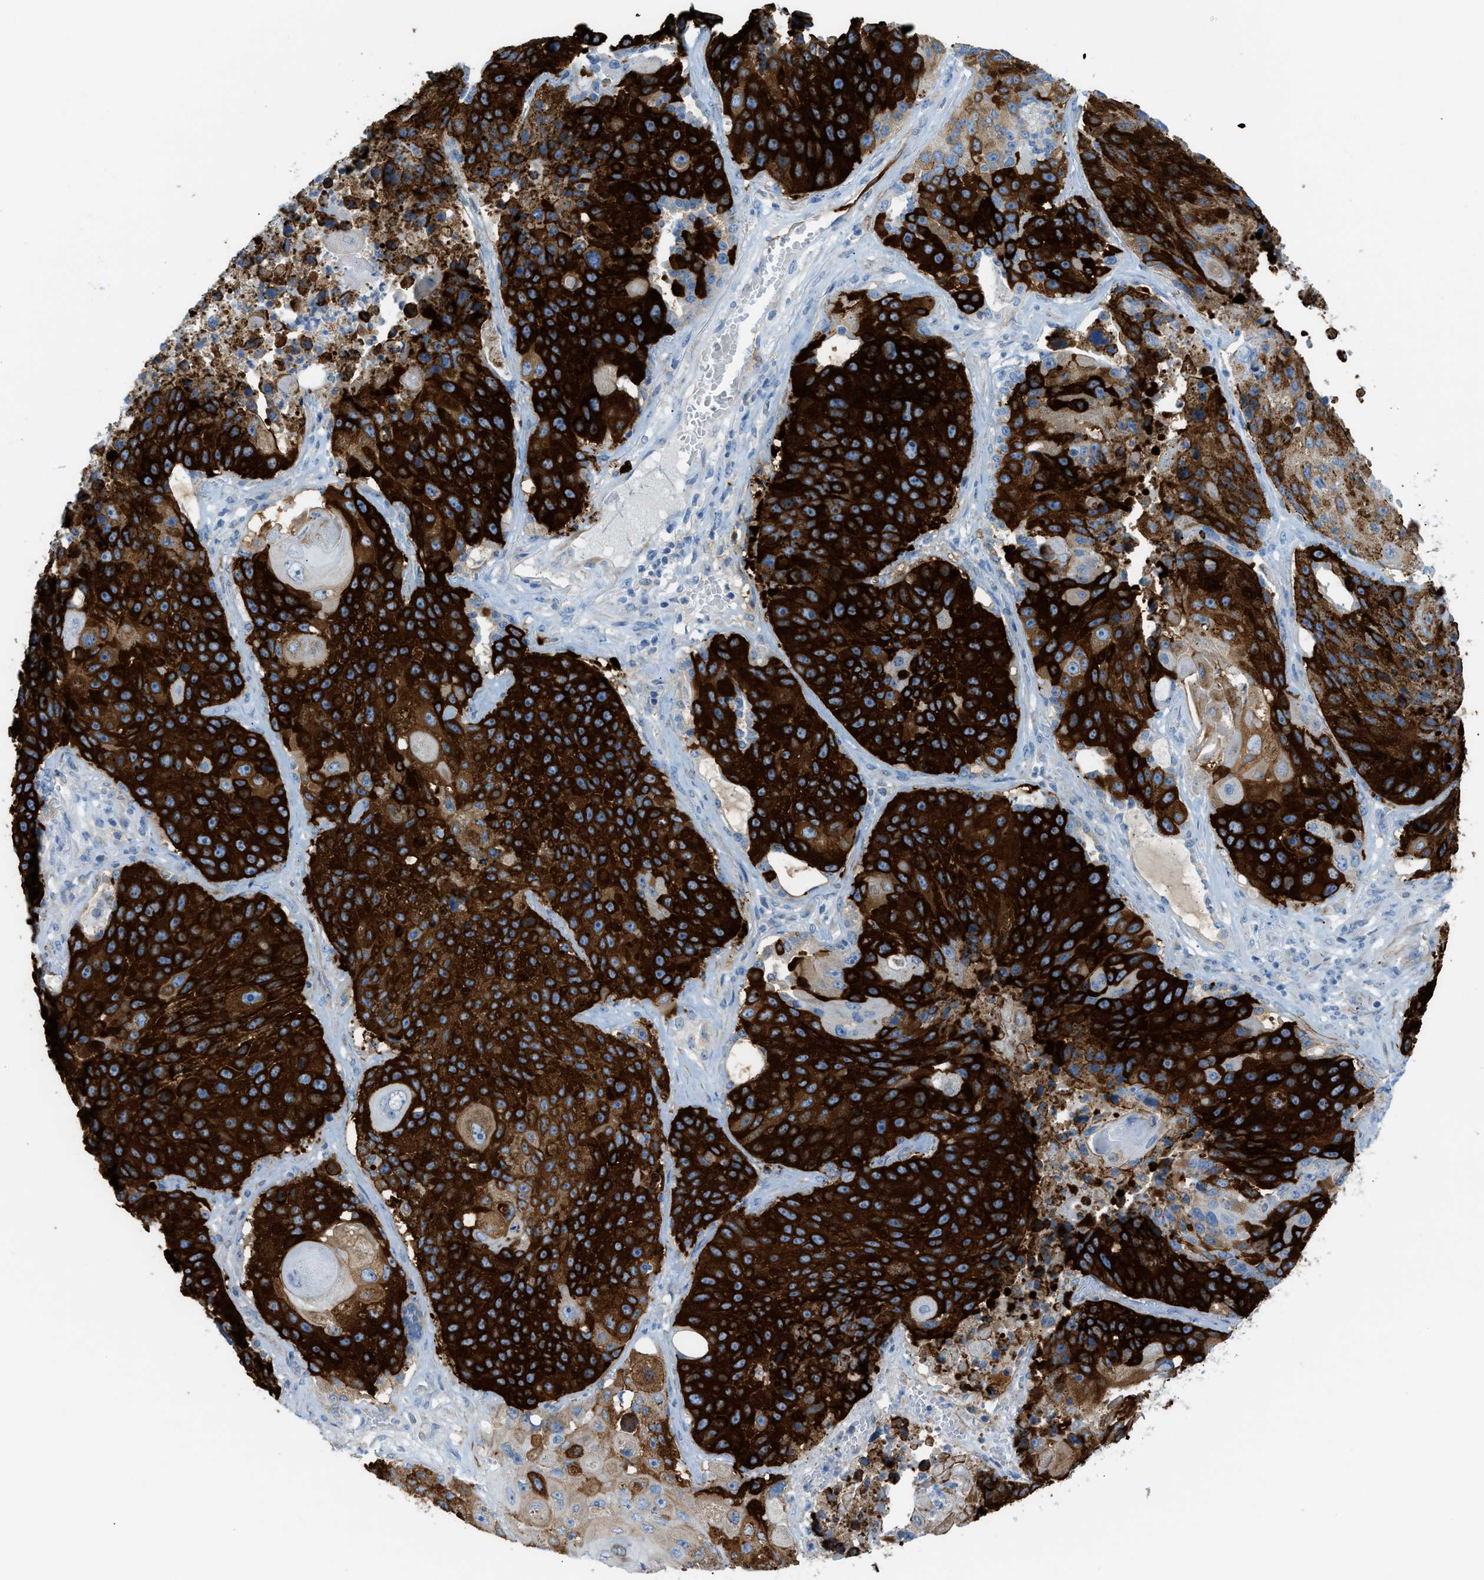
{"staining": {"intensity": "strong", "quantity": "25%-75%", "location": "cytoplasmic/membranous"}, "tissue": "lung cancer", "cell_type": "Tumor cells", "image_type": "cancer", "snomed": [{"axis": "morphology", "description": "Squamous cell carcinoma, NOS"}, {"axis": "topography", "description": "Lung"}], "caption": "High-power microscopy captured an IHC image of lung cancer, revealing strong cytoplasmic/membranous expression in approximately 25%-75% of tumor cells. (IHC, brightfield microscopy, high magnification).", "gene": "MYH11", "patient": {"sex": "male", "age": 61}}